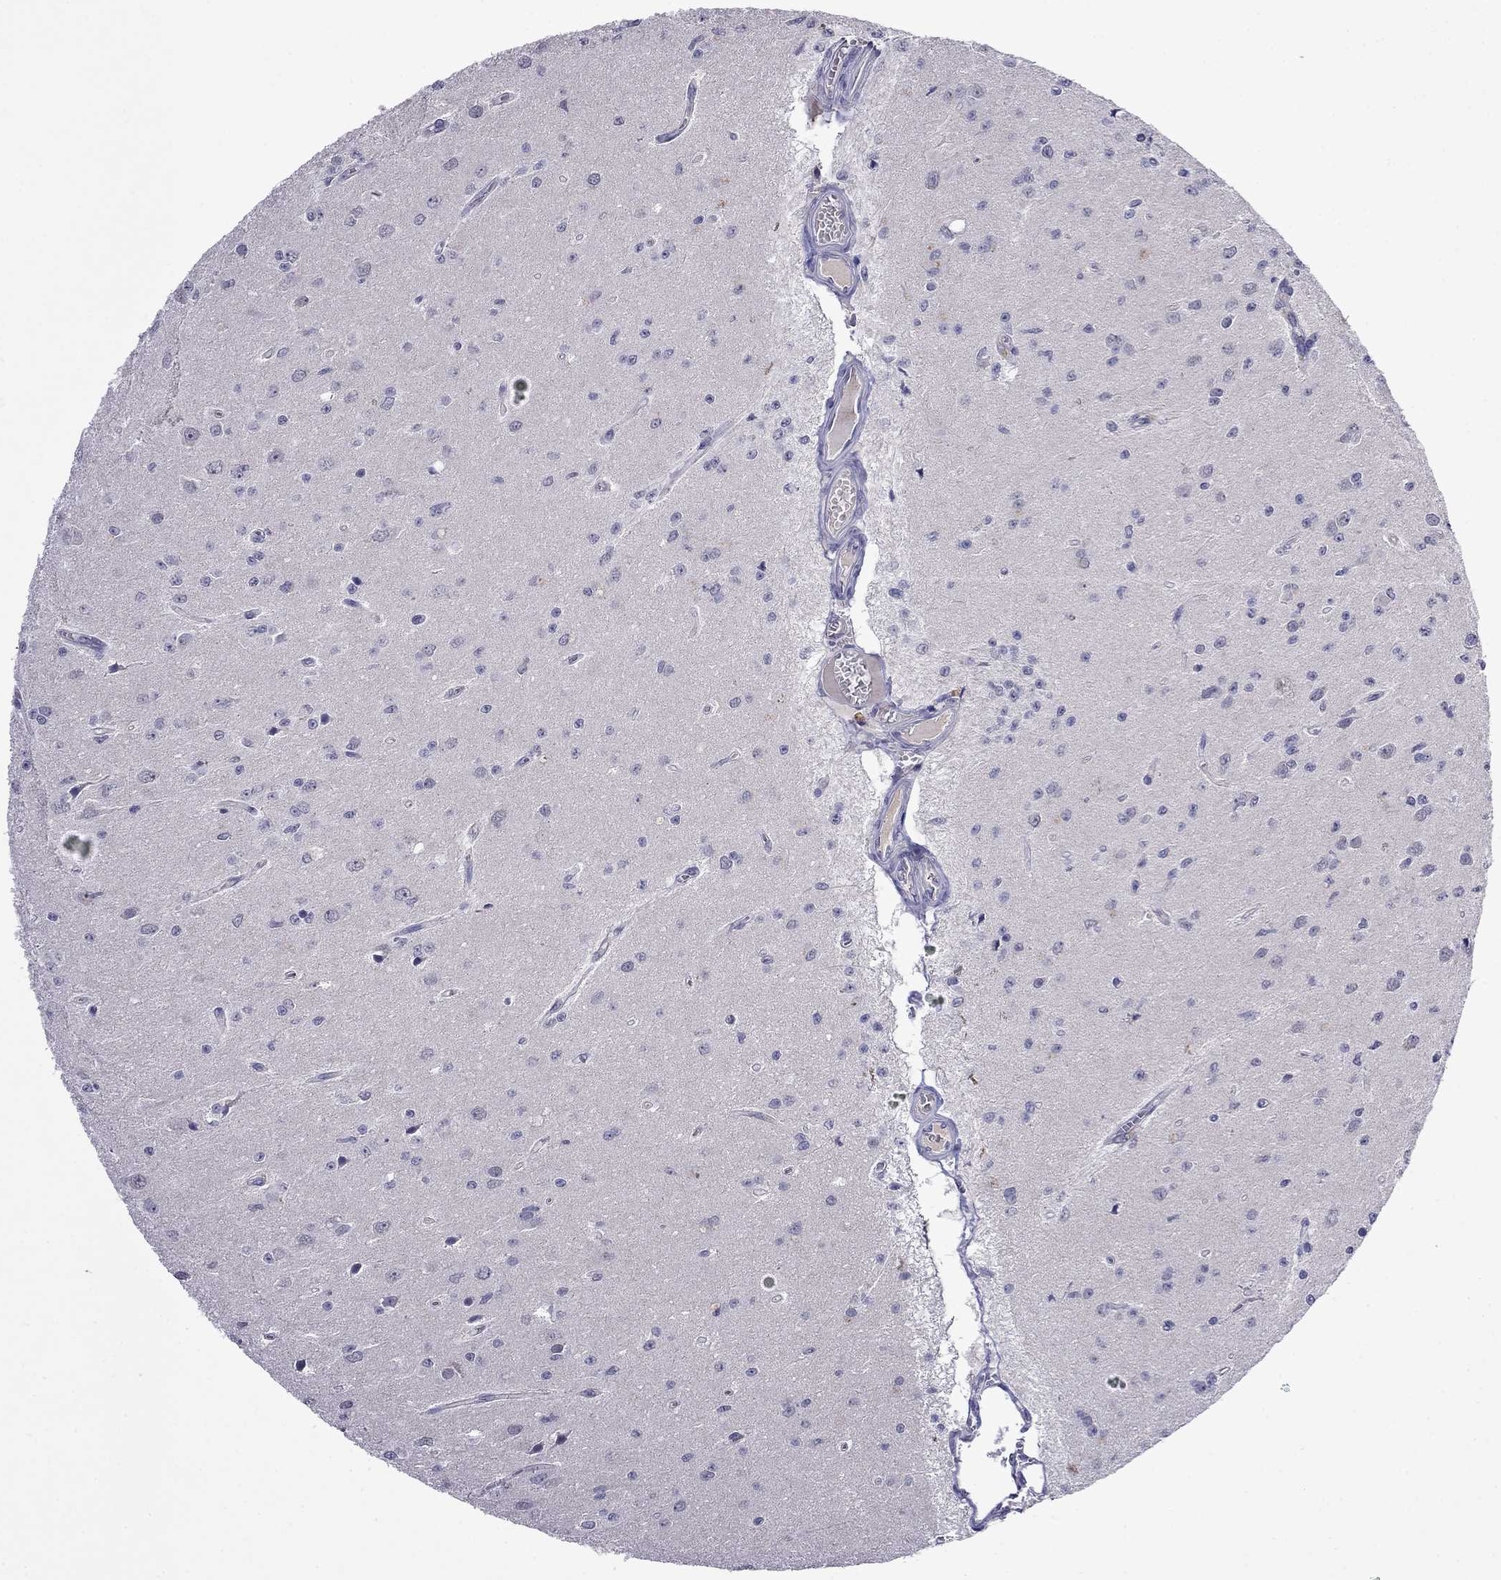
{"staining": {"intensity": "negative", "quantity": "none", "location": "none"}, "tissue": "glioma", "cell_type": "Tumor cells", "image_type": "cancer", "snomed": [{"axis": "morphology", "description": "Glioma, malignant, Low grade"}, {"axis": "topography", "description": "Brain"}], "caption": "Immunohistochemistry of malignant glioma (low-grade) demonstrates no staining in tumor cells.", "gene": "STAR", "patient": {"sex": "female", "age": 45}}